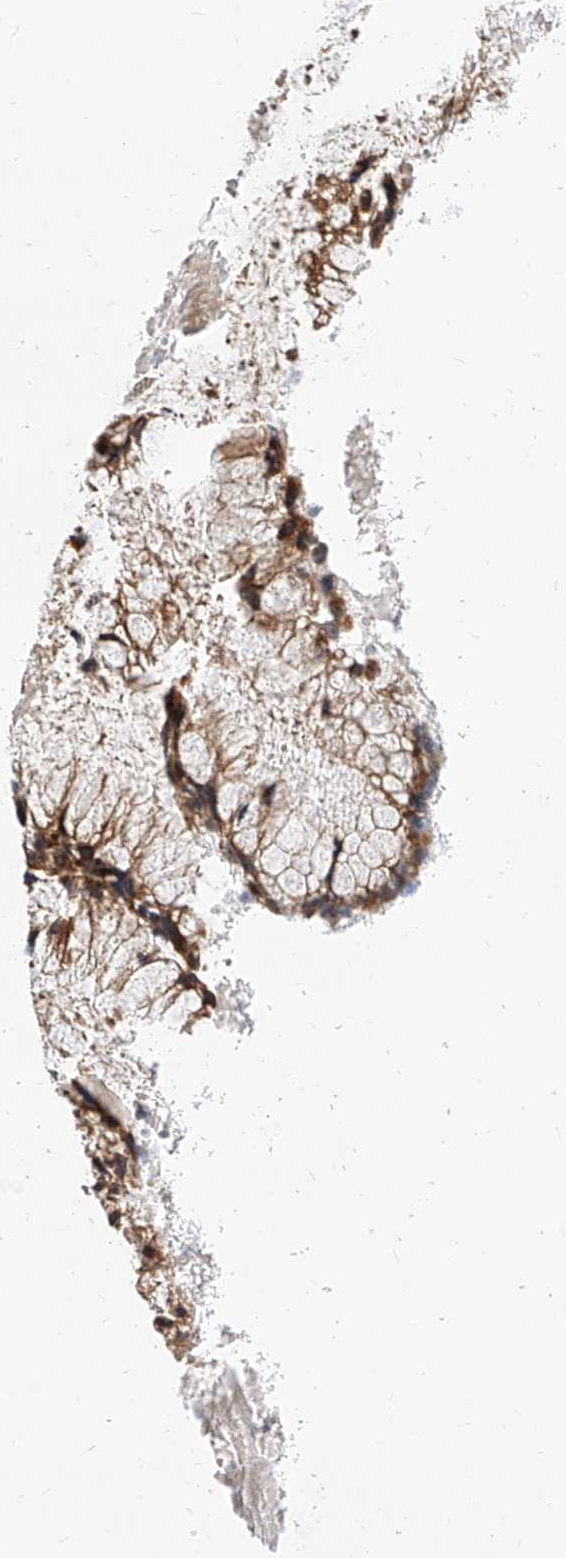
{"staining": {"intensity": "moderate", "quantity": ">75%", "location": "cytoplasmic/membranous"}, "tissue": "ovarian cancer", "cell_type": "Tumor cells", "image_type": "cancer", "snomed": [{"axis": "morphology", "description": "Cystadenocarcinoma, mucinous, NOS"}, {"axis": "topography", "description": "Ovary"}], "caption": "Brown immunohistochemical staining in human ovarian cancer exhibits moderate cytoplasmic/membranous staining in approximately >75% of tumor cells.", "gene": "ISCA2", "patient": {"sex": "female", "age": 37}}